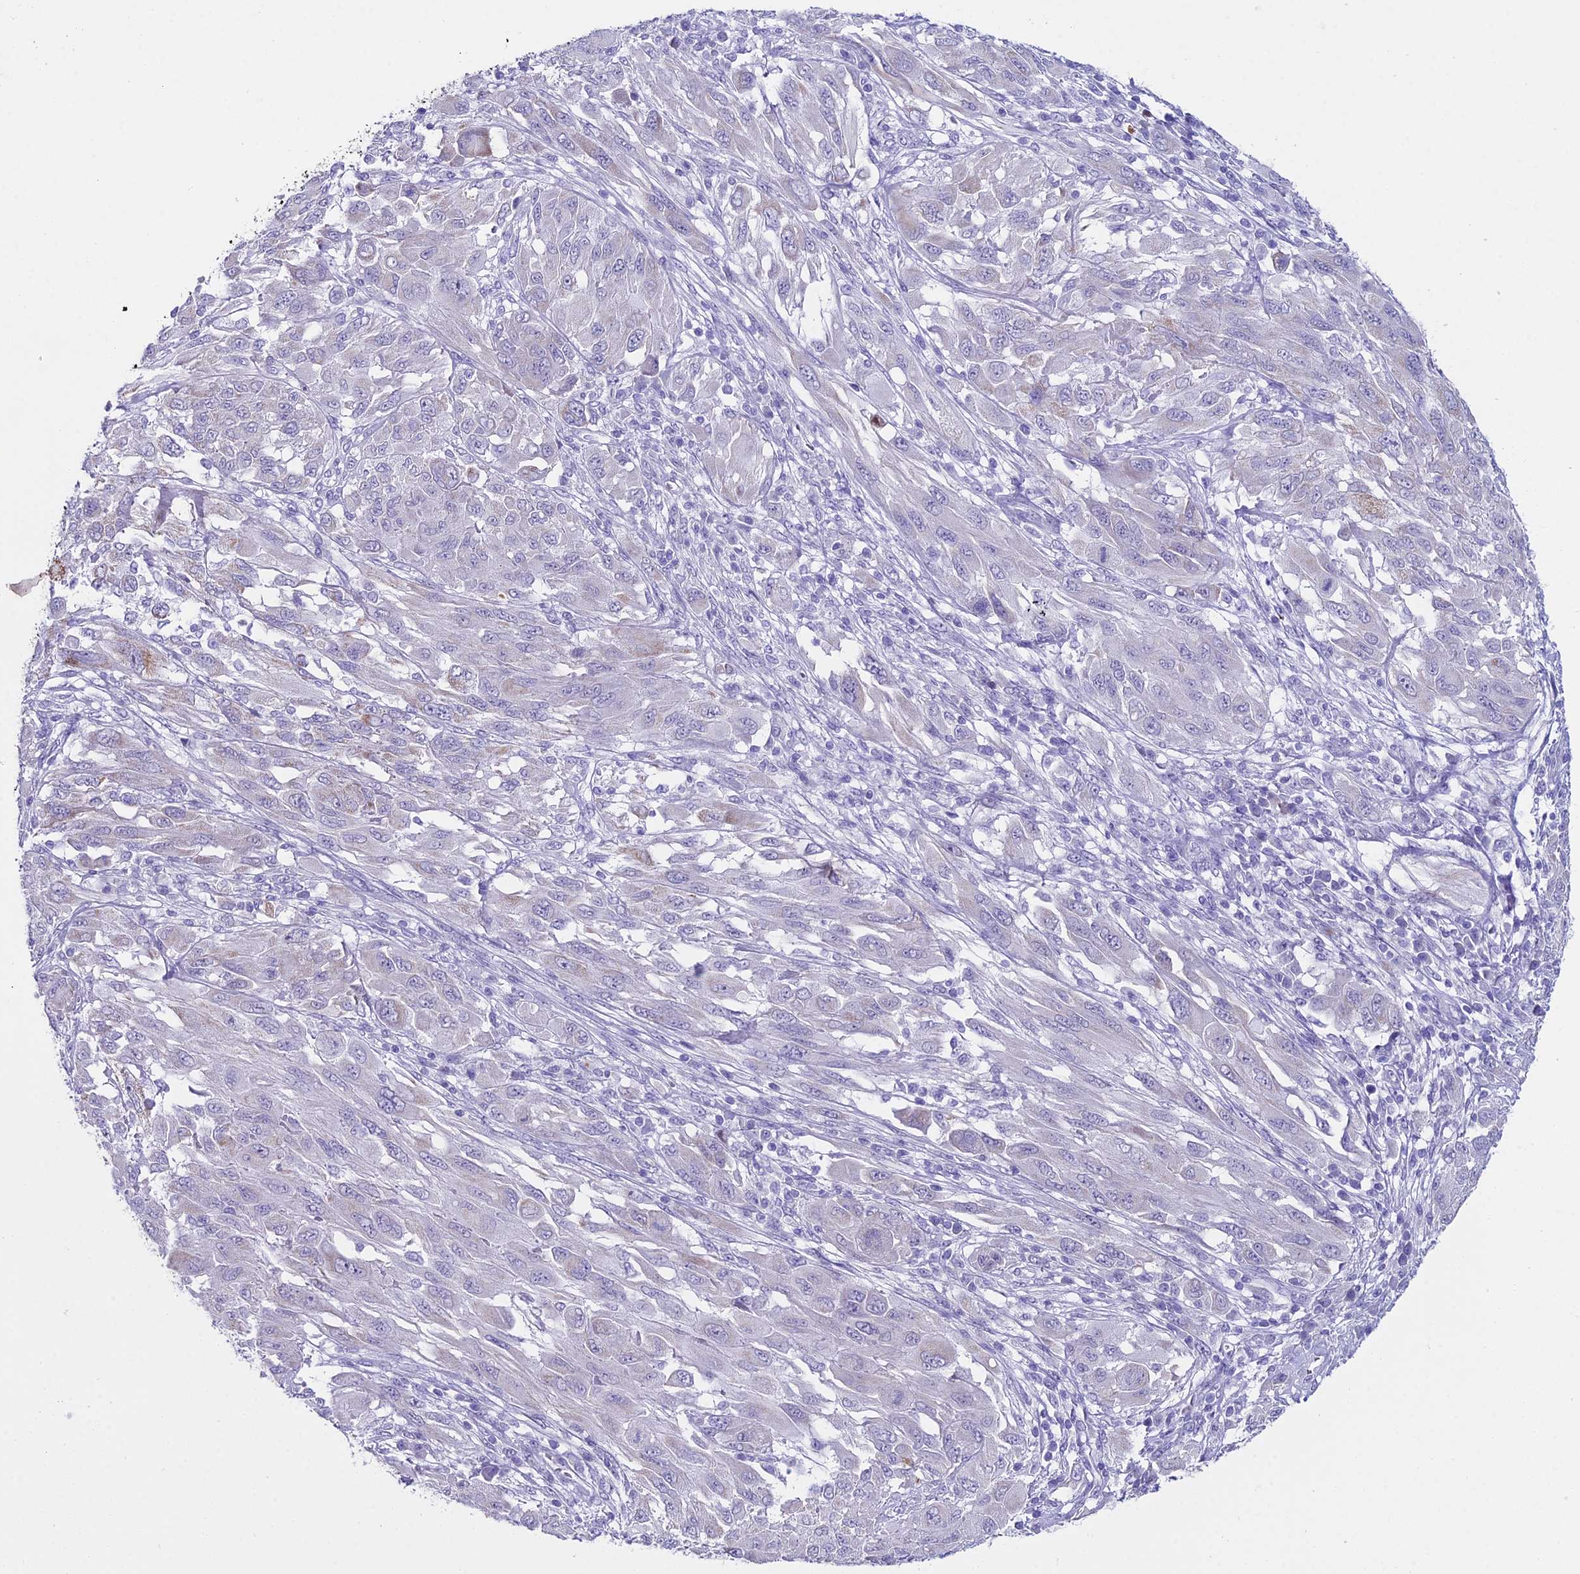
{"staining": {"intensity": "moderate", "quantity": "<25%", "location": "cytoplasmic/membranous"}, "tissue": "melanoma", "cell_type": "Tumor cells", "image_type": "cancer", "snomed": [{"axis": "morphology", "description": "Malignant melanoma, NOS"}, {"axis": "topography", "description": "Skin"}], "caption": "An IHC image of tumor tissue is shown. Protein staining in brown labels moderate cytoplasmic/membranous positivity in malignant melanoma within tumor cells.", "gene": "CC2D2A", "patient": {"sex": "female", "age": 91}}